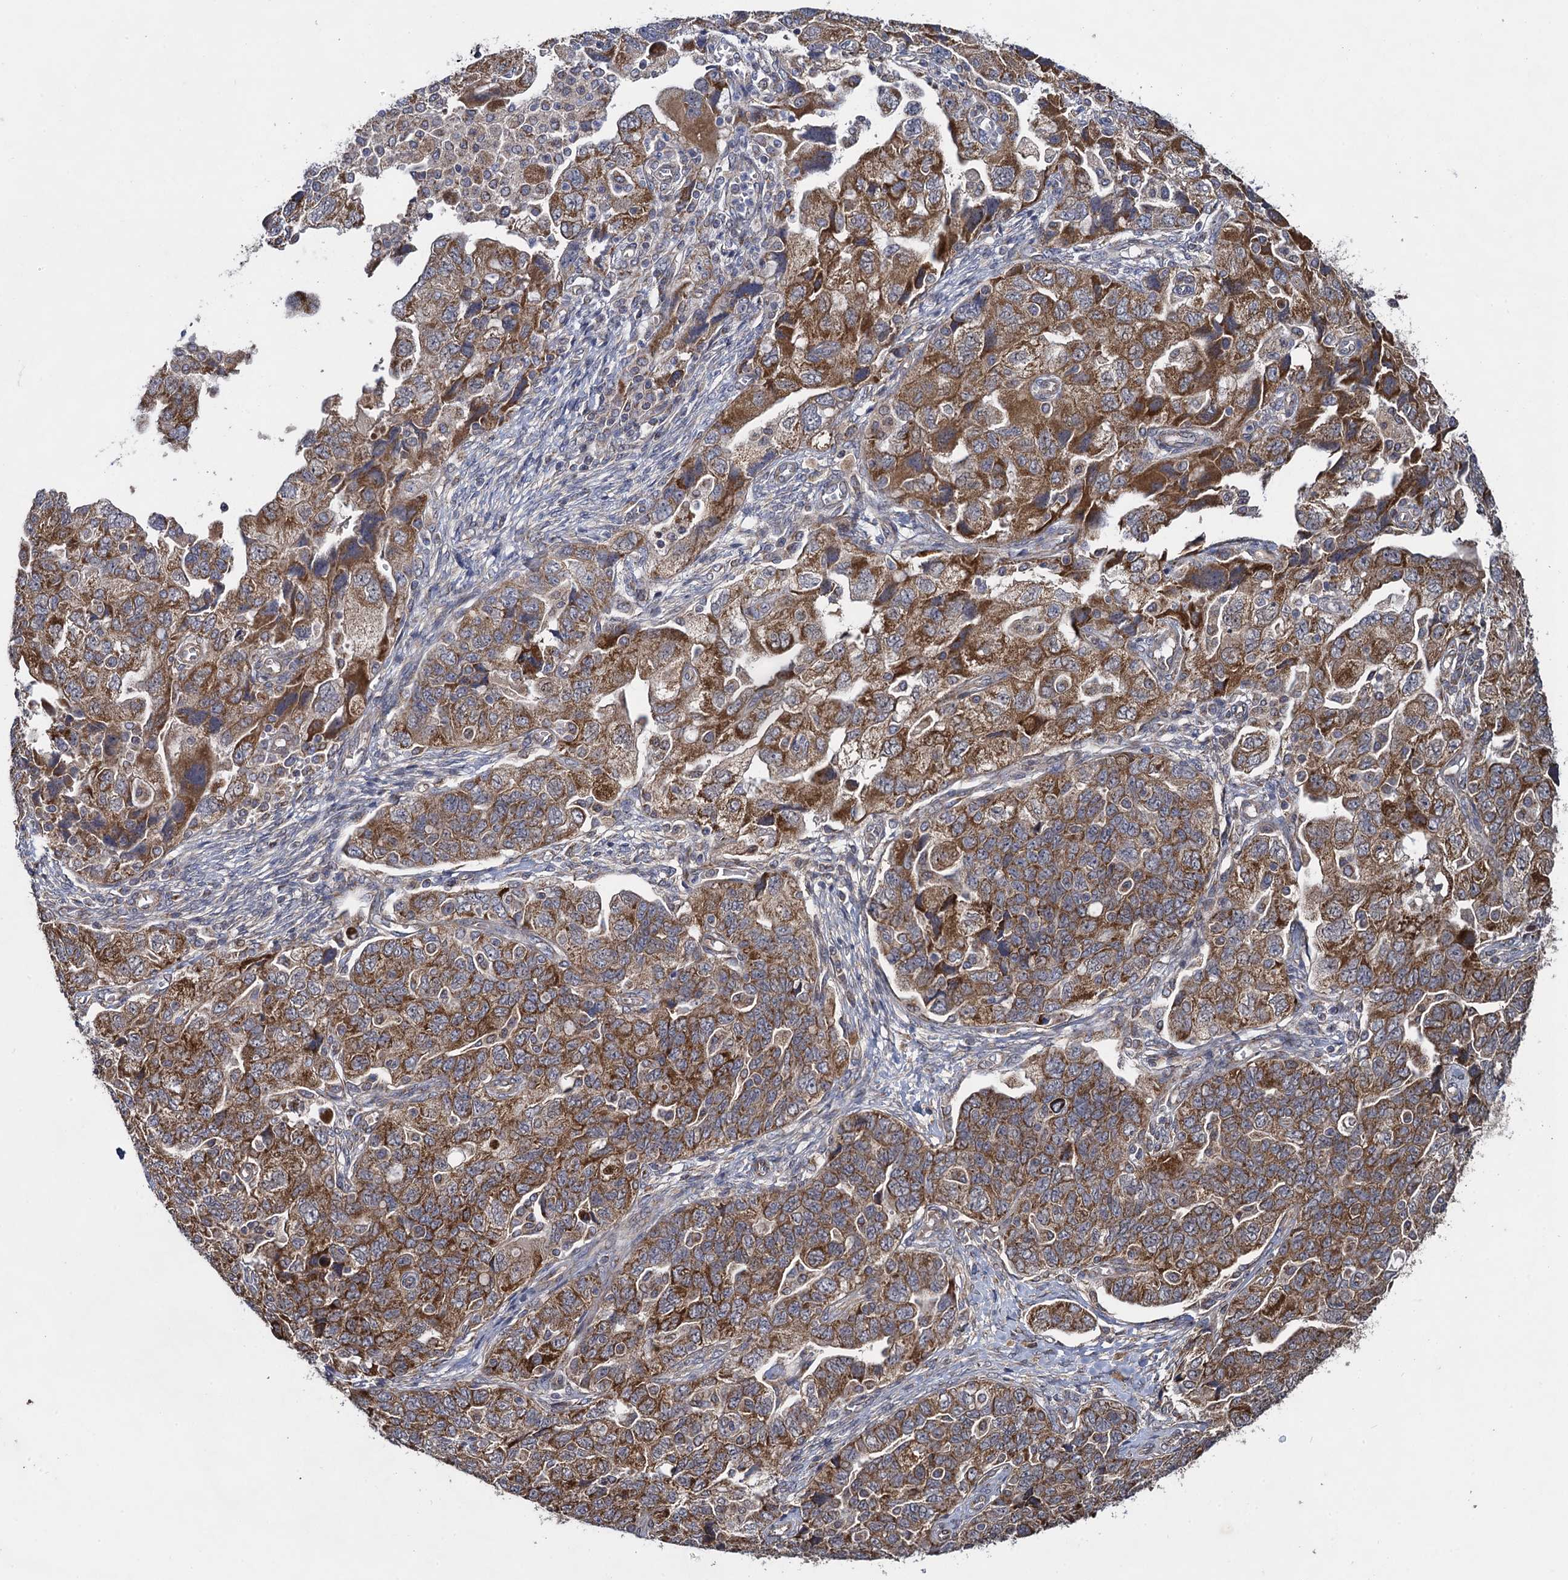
{"staining": {"intensity": "moderate", "quantity": ">75%", "location": "cytoplasmic/membranous"}, "tissue": "ovarian cancer", "cell_type": "Tumor cells", "image_type": "cancer", "snomed": [{"axis": "morphology", "description": "Carcinoma, NOS"}, {"axis": "morphology", "description": "Cystadenocarcinoma, serous, NOS"}, {"axis": "topography", "description": "Ovary"}], "caption": "Immunohistochemical staining of ovarian cancer (serous cystadenocarcinoma) displays medium levels of moderate cytoplasmic/membranous positivity in approximately >75% of tumor cells. Ihc stains the protein in brown and the nuclei are stained blue.", "gene": "HAUS1", "patient": {"sex": "female", "age": 69}}